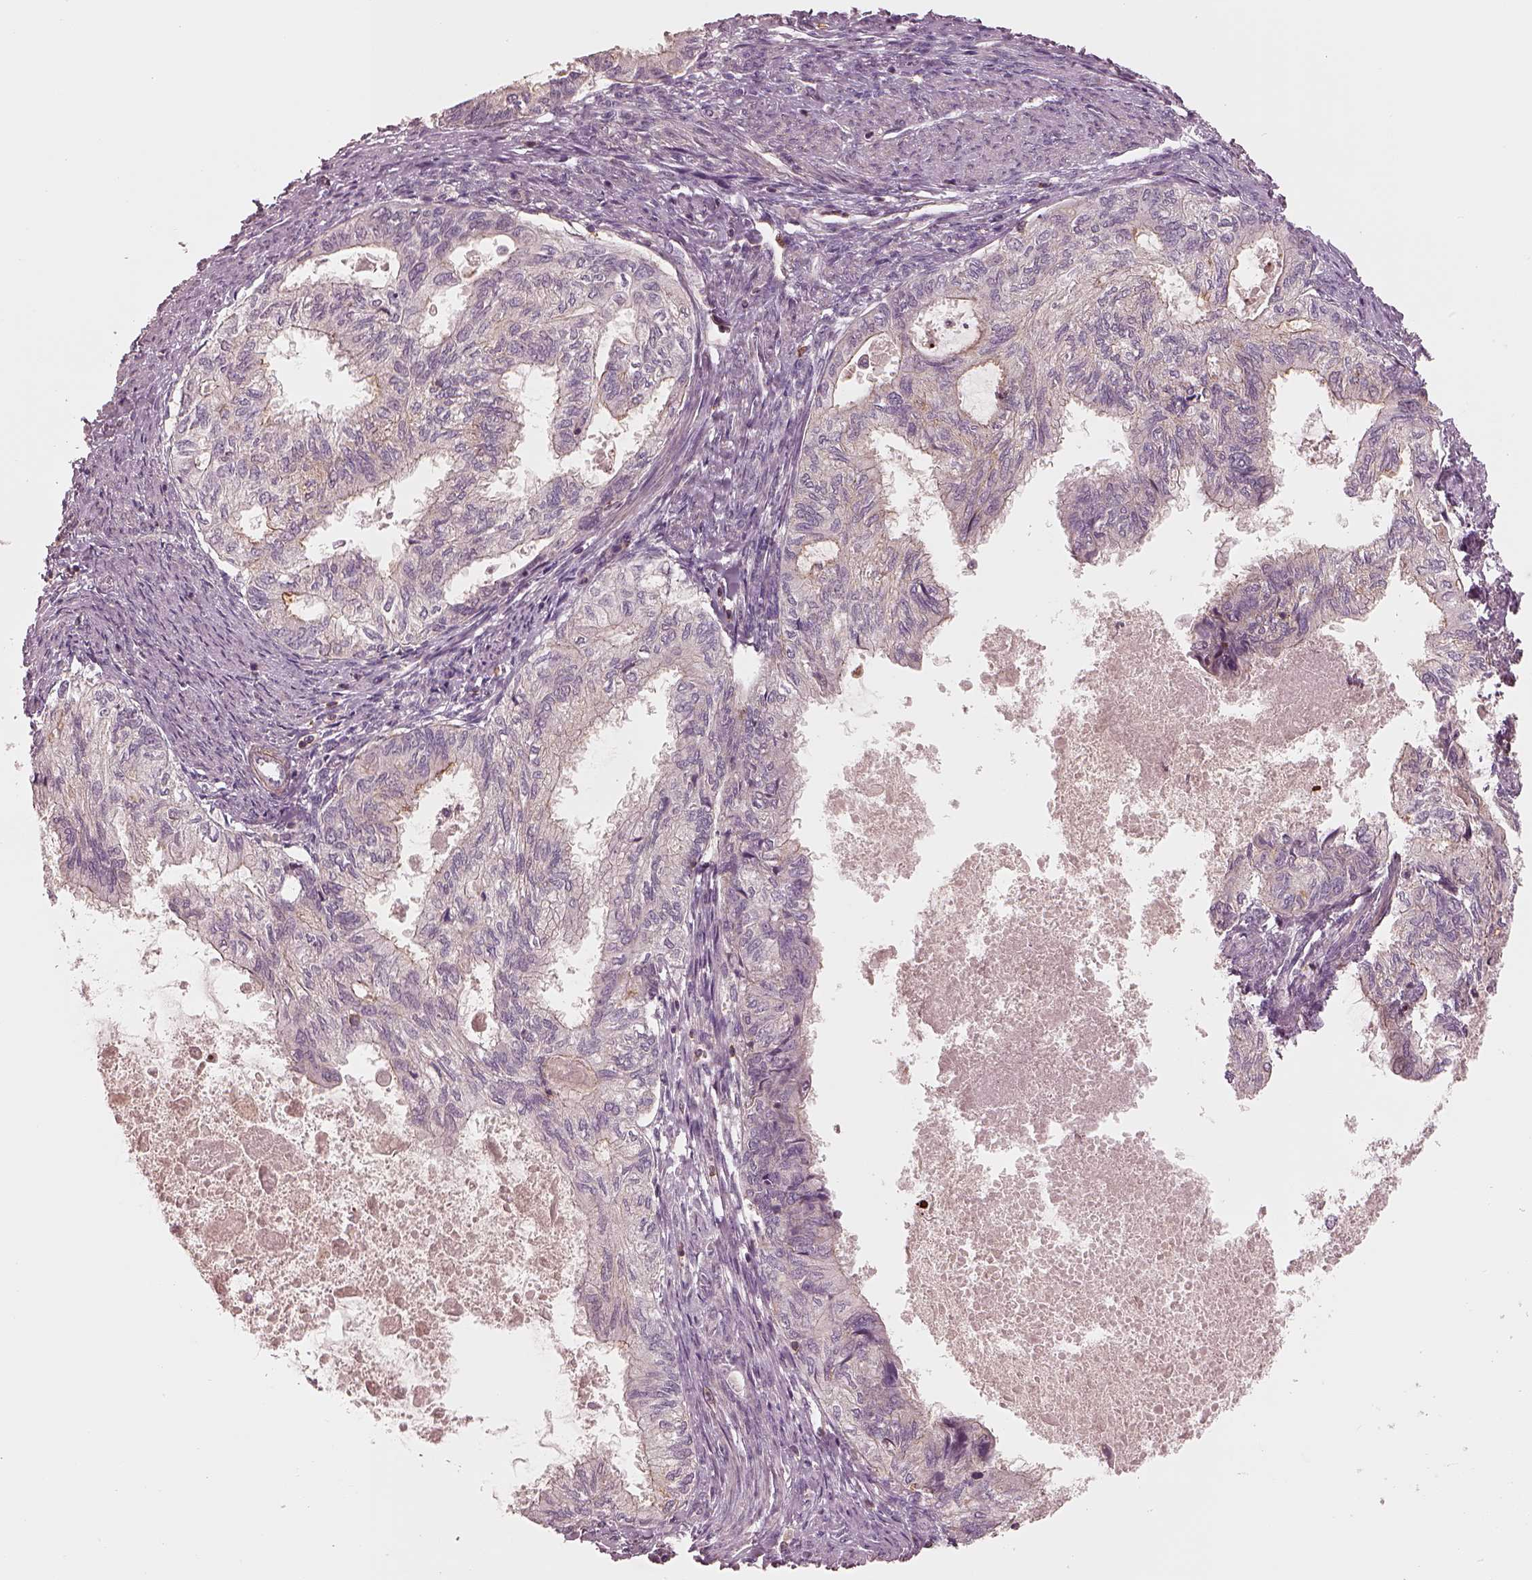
{"staining": {"intensity": "moderate", "quantity": "<25%", "location": "cytoplasmic/membranous"}, "tissue": "endometrial cancer", "cell_type": "Tumor cells", "image_type": "cancer", "snomed": [{"axis": "morphology", "description": "Adenocarcinoma, NOS"}, {"axis": "topography", "description": "Endometrium"}], "caption": "Endometrial cancer tissue demonstrates moderate cytoplasmic/membranous positivity in approximately <25% of tumor cells", "gene": "FAM107B", "patient": {"sex": "female", "age": 86}}